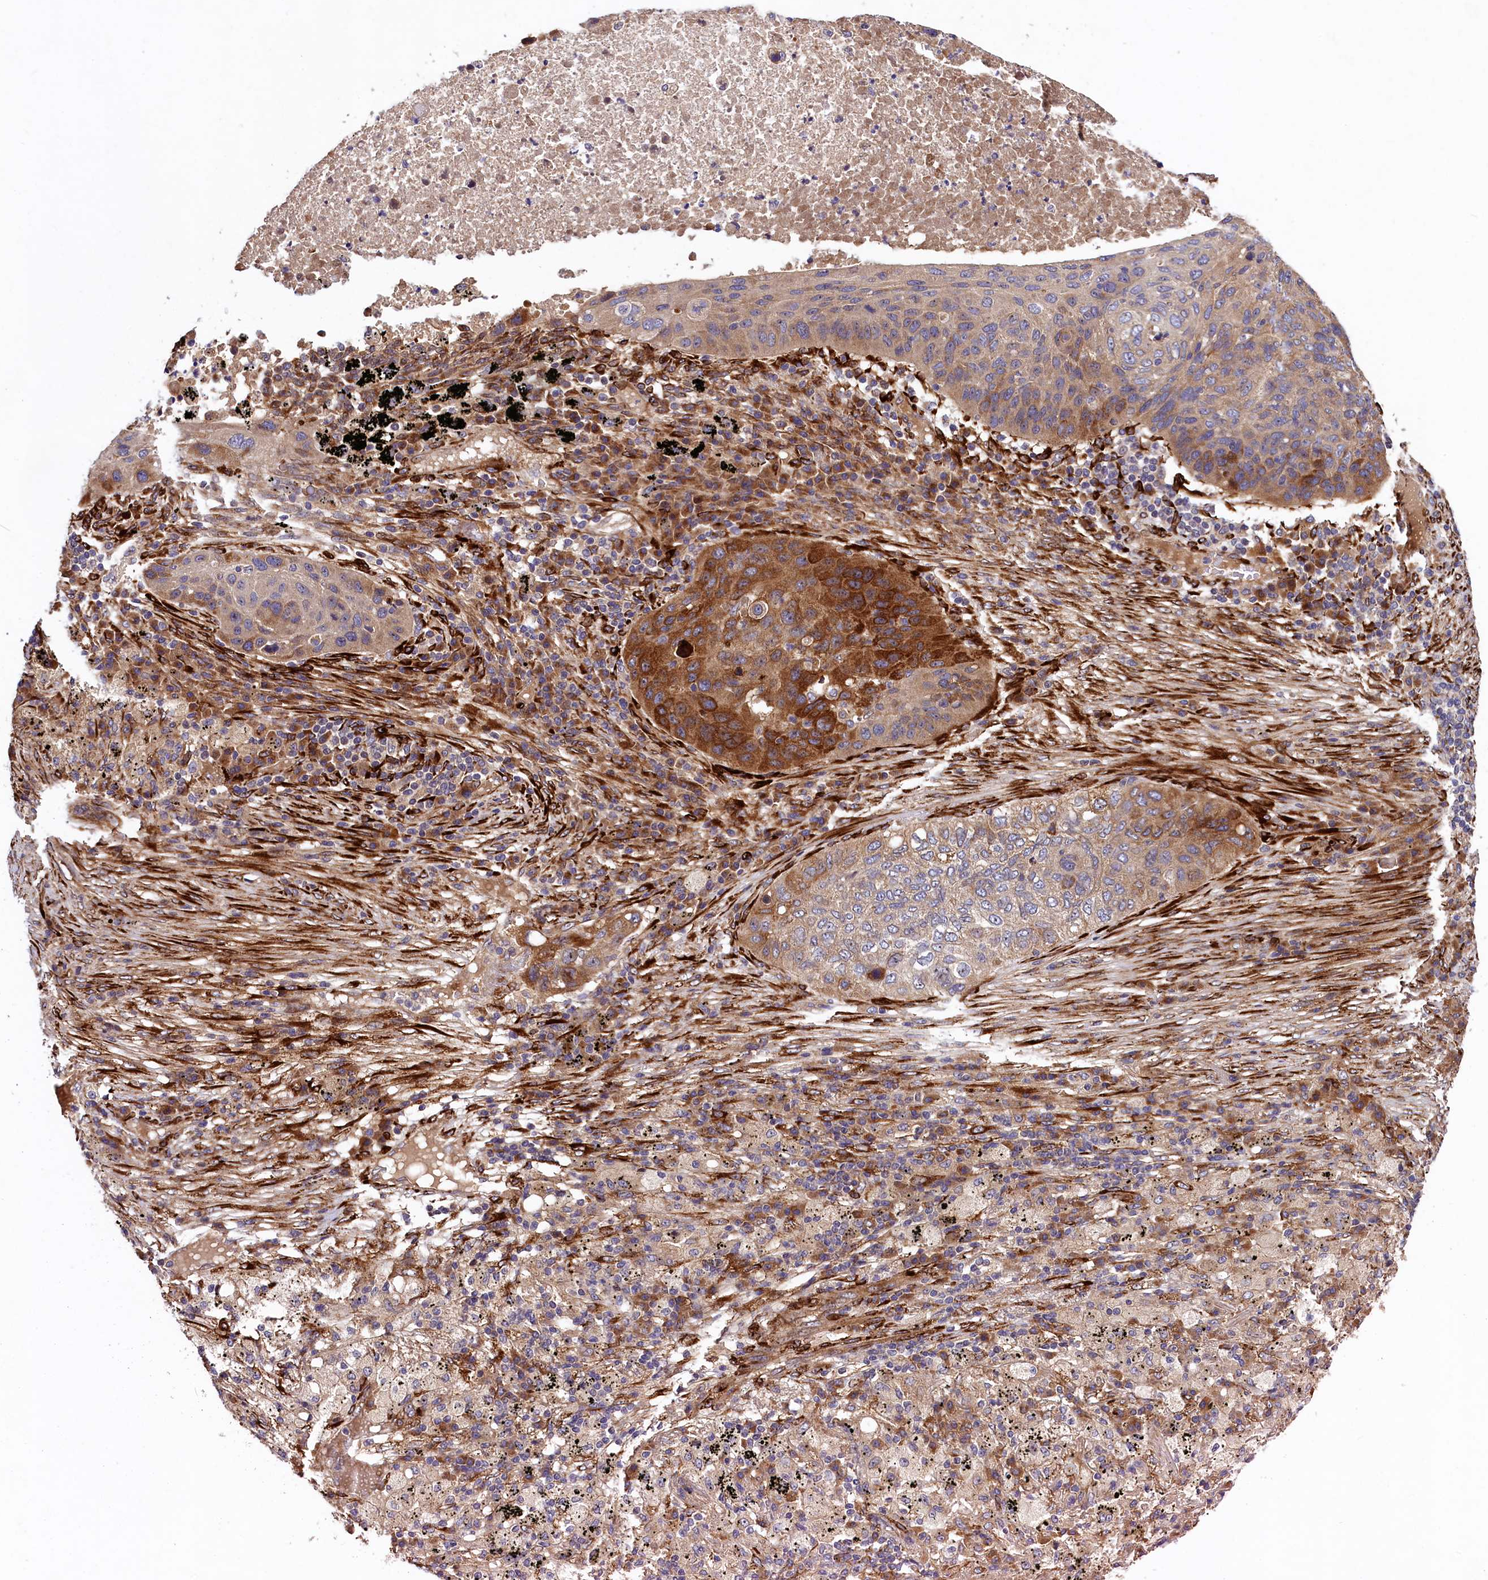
{"staining": {"intensity": "moderate", "quantity": ">75%", "location": "cytoplasmic/membranous"}, "tissue": "lung cancer", "cell_type": "Tumor cells", "image_type": "cancer", "snomed": [{"axis": "morphology", "description": "Squamous cell carcinoma, NOS"}, {"axis": "topography", "description": "Lung"}], "caption": "A brown stain shows moderate cytoplasmic/membranous positivity of a protein in squamous cell carcinoma (lung) tumor cells.", "gene": "ARRDC4", "patient": {"sex": "female", "age": 63}}